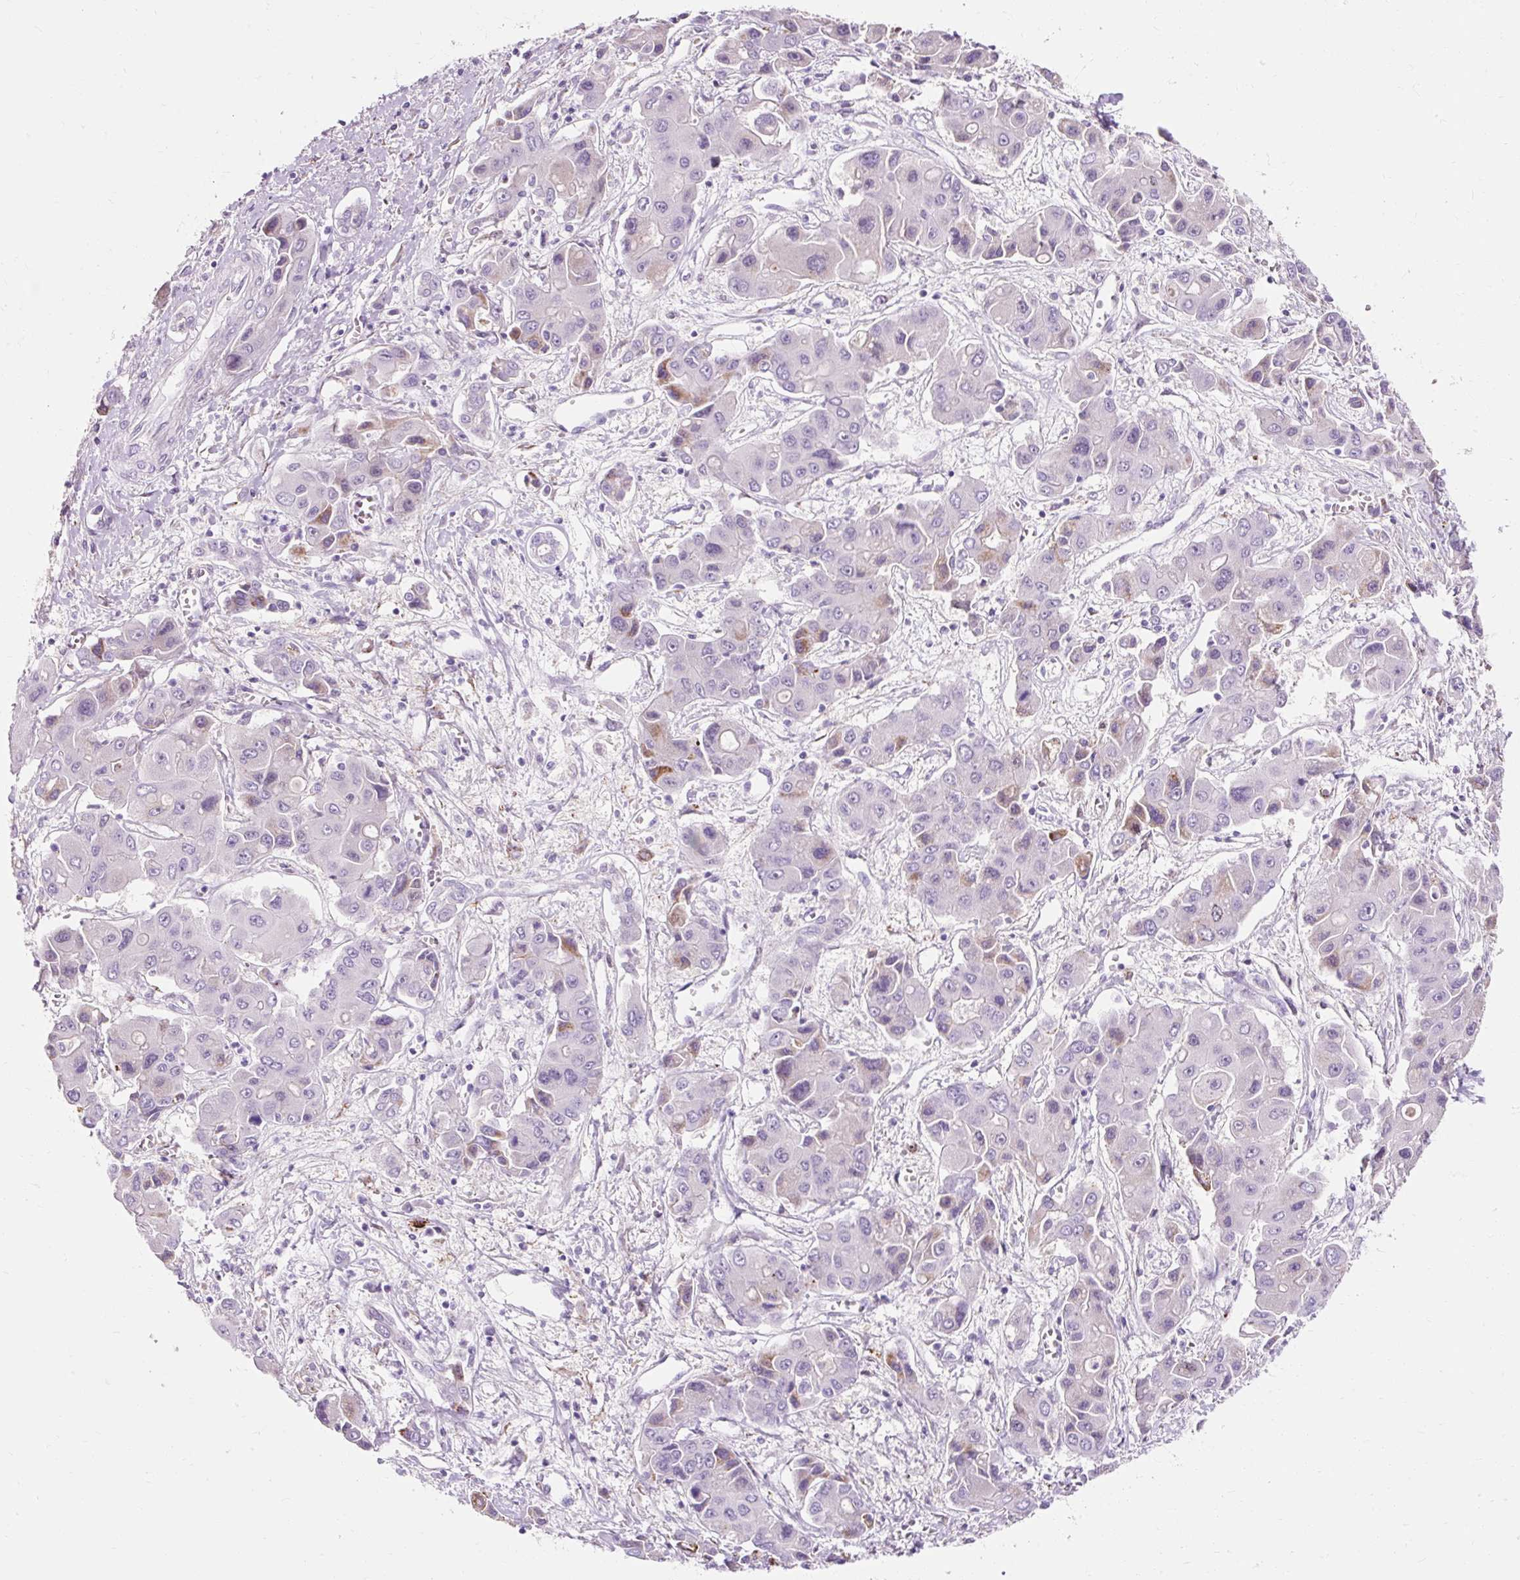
{"staining": {"intensity": "negative", "quantity": "none", "location": "none"}, "tissue": "liver cancer", "cell_type": "Tumor cells", "image_type": "cancer", "snomed": [{"axis": "morphology", "description": "Cholangiocarcinoma"}, {"axis": "topography", "description": "Liver"}], "caption": "This is an IHC photomicrograph of human liver cholangiocarcinoma. There is no expression in tumor cells.", "gene": "CLDN25", "patient": {"sex": "male", "age": 67}}